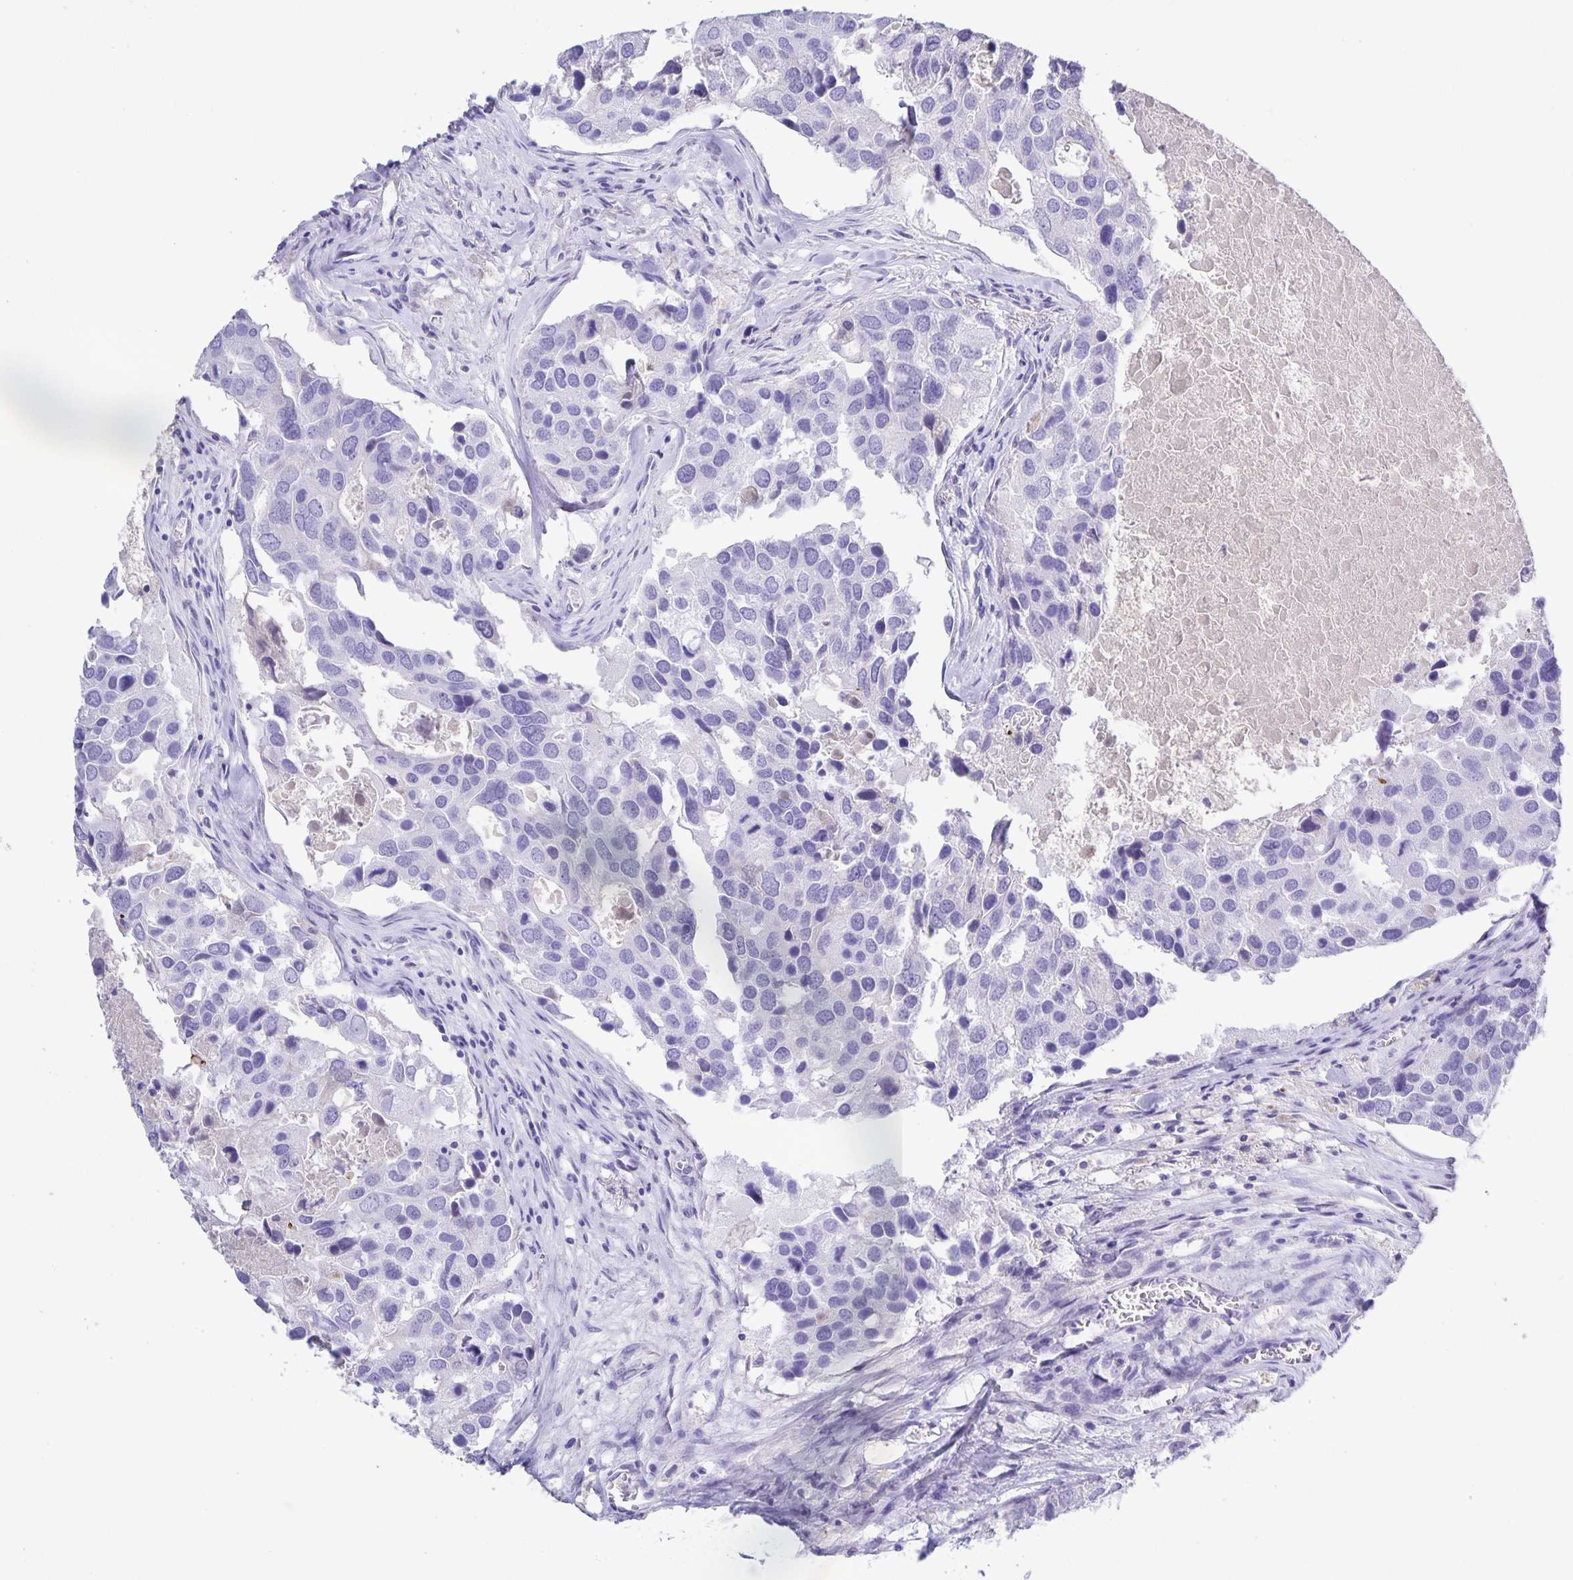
{"staining": {"intensity": "negative", "quantity": "none", "location": "none"}, "tissue": "breast cancer", "cell_type": "Tumor cells", "image_type": "cancer", "snomed": [{"axis": "morphology", "description": "Duct carcinoma"}, {"axis": "topography", "description": "Breast"}], "caption": "Immunohistochemistry (IHC) histopathology image of breast cancer (infiltrating ductal carcinoma) stained for a protein (brown), which exhibits no staining in tumor cells.", "gene": "UBQLN3", "patient": {"sex": "female", "age": 83}}